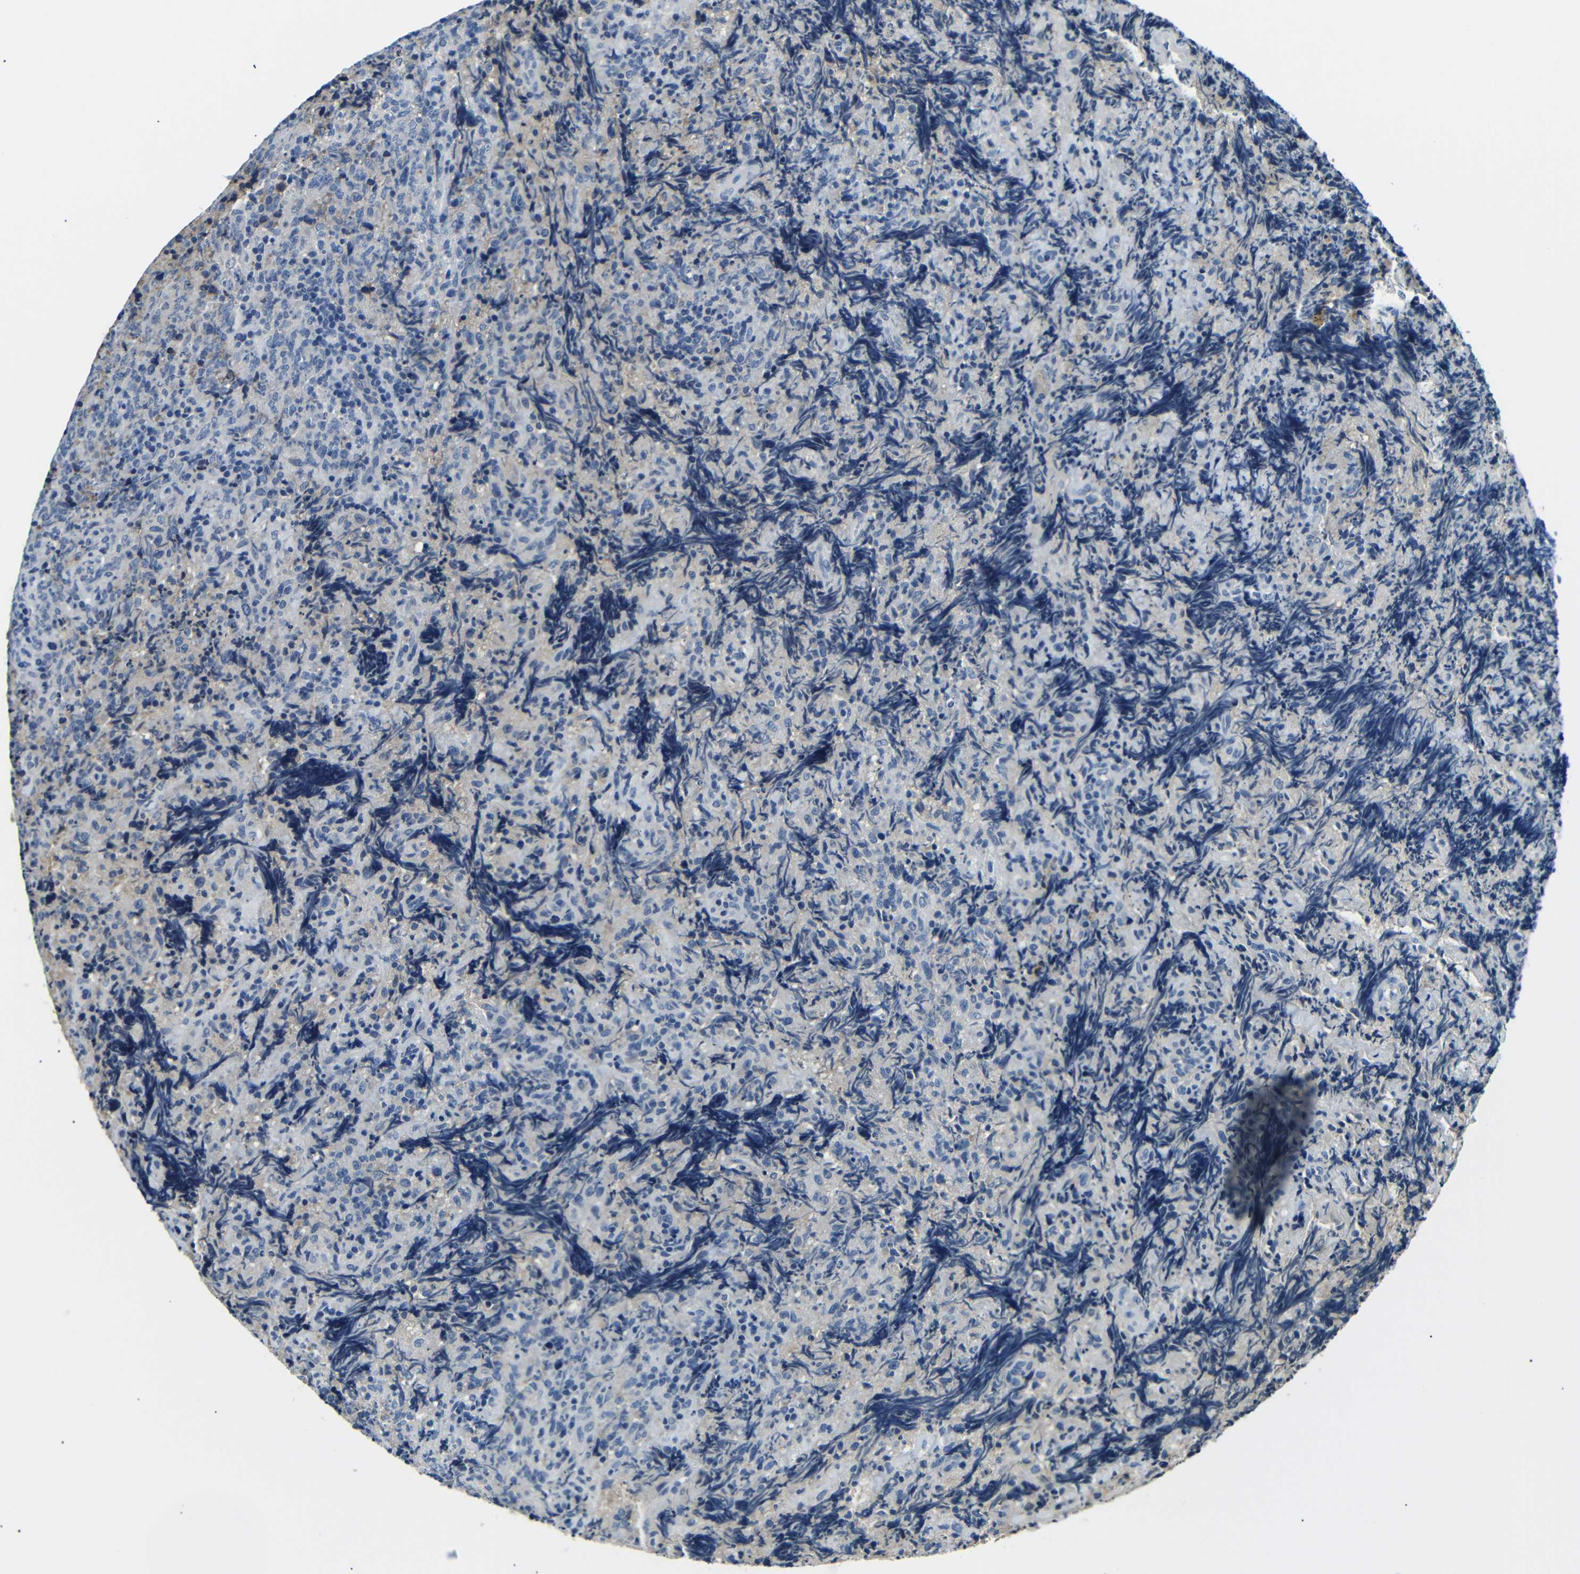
{"staining": {"intensity": "negative", "quantity": "none", "location": "none"}, "tissue": "lymphoma", "cell_type": "Tumor cells", "image_type": "cancer", "snomed": [{"axis": "morphology", "description": "Malignant lymphoma, non-Hodgkin's type, High grade"}, {"axis": "topography", "description": "Tonsil"}], "caption": "Tumor cells show no significant staining in malignant lymphoma, non-Hodgkin's type (high-grade). (DAB (3,3'-diaminobenzidine) immunohistochemistry (IHC) with hematoxylin counter stain).", "gene": "LHCGR", "patient": {"sex": "female", "age": 36}}